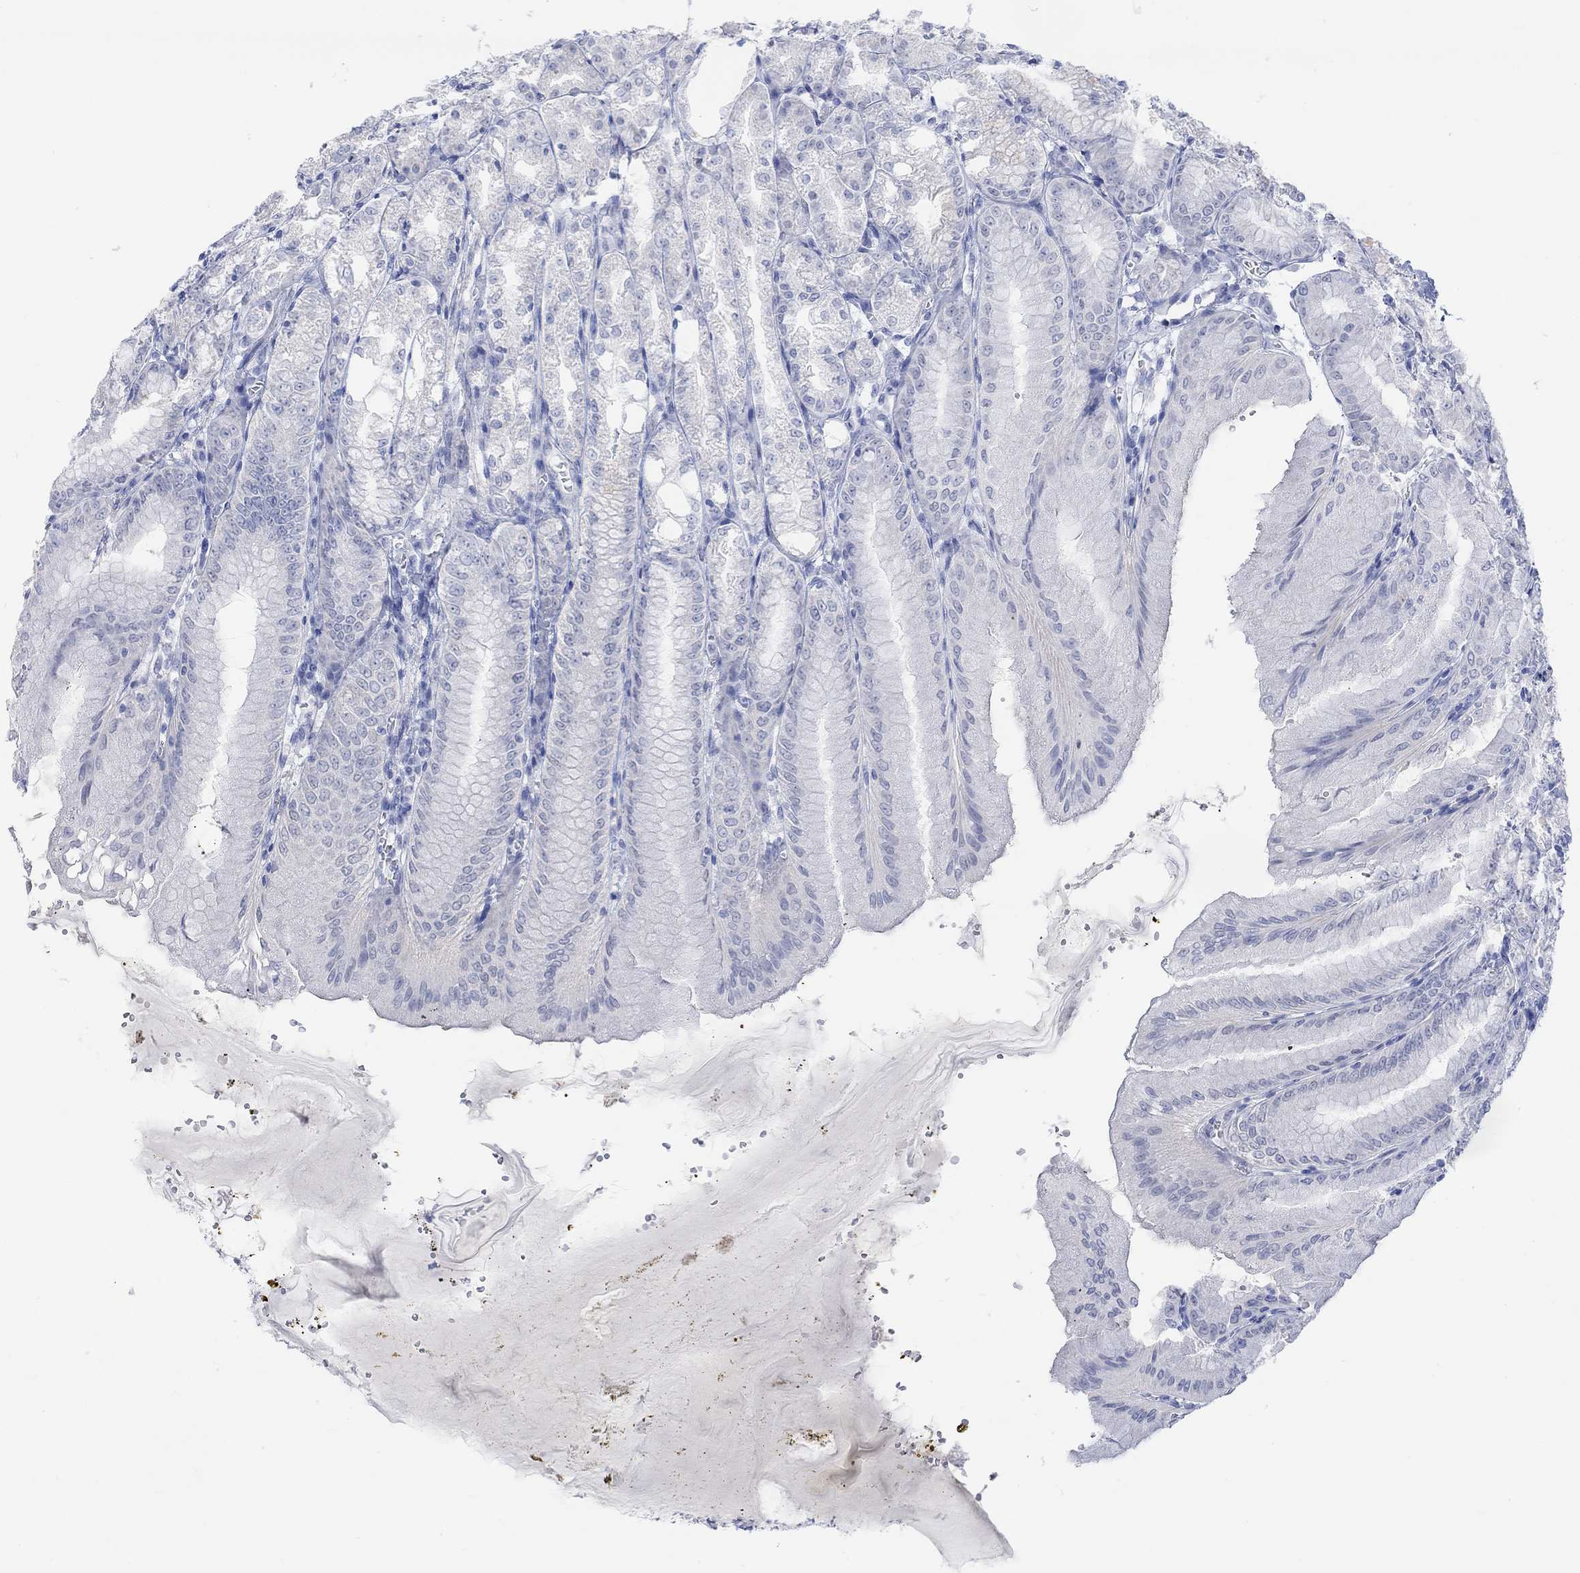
{"staining": {"intensity": "negative", "quantity": "none", "location": "none"}, "tissue": "stomach", "cell_type": "Glandular cells", "image_type": "normal", "snomed": [{"axis": "morphology", "description": "Normal tissue, NOS"}, {"axis": "topography", "description": "Stomach, lower"}], "caption": "Immunohistochemistry (IHC) of normal stomach demonstrates no positivity in glandular cells. Nuclei are stained in blue.", "gene": "AK8", "patient": {"sex": "male", "age": 71}}